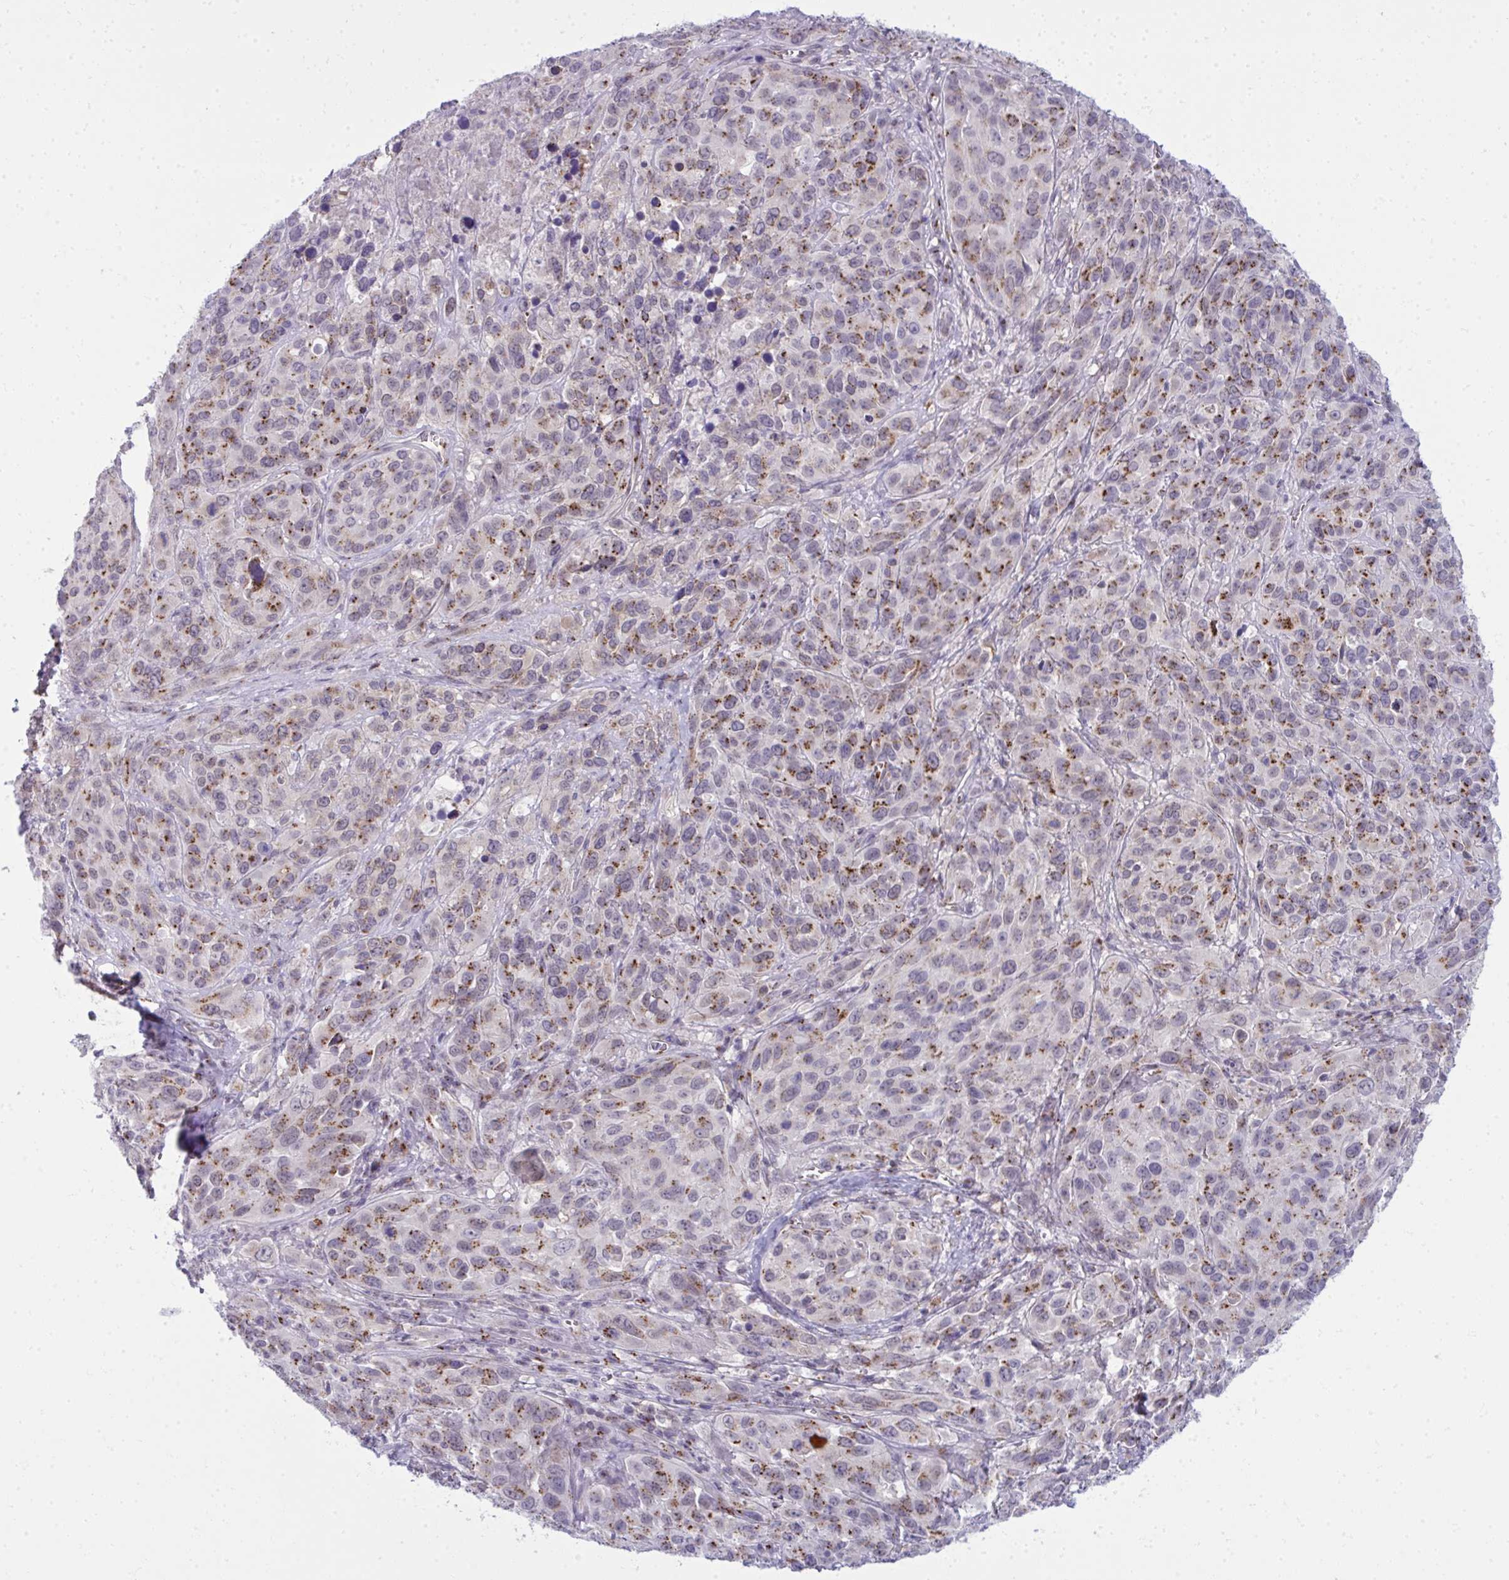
{"staining": {"intensity": "moderate", "quantity": ">75%", "location": "cytoplasmic/membranous"}, "tissue": "cervical cancer", "cell_type": "Tumor cells", "image_type": "cancer", "snomed": [{"axis": "morphology", "description": "Normal tissue, NOS"}, {"axis": "morphology", "description": "Squamous cell carcinoma, NOS"}, {"axis": "topography", "description": "Cervix"}], "caption": "Tumor cells exhibit moderate cytoplasmic/membranous positivity in approximately >75% of cells in cervical cancer (squamous cell carcinoma).", "gene": "DTX4", "patient": {"sex": "female", "age": 51}}